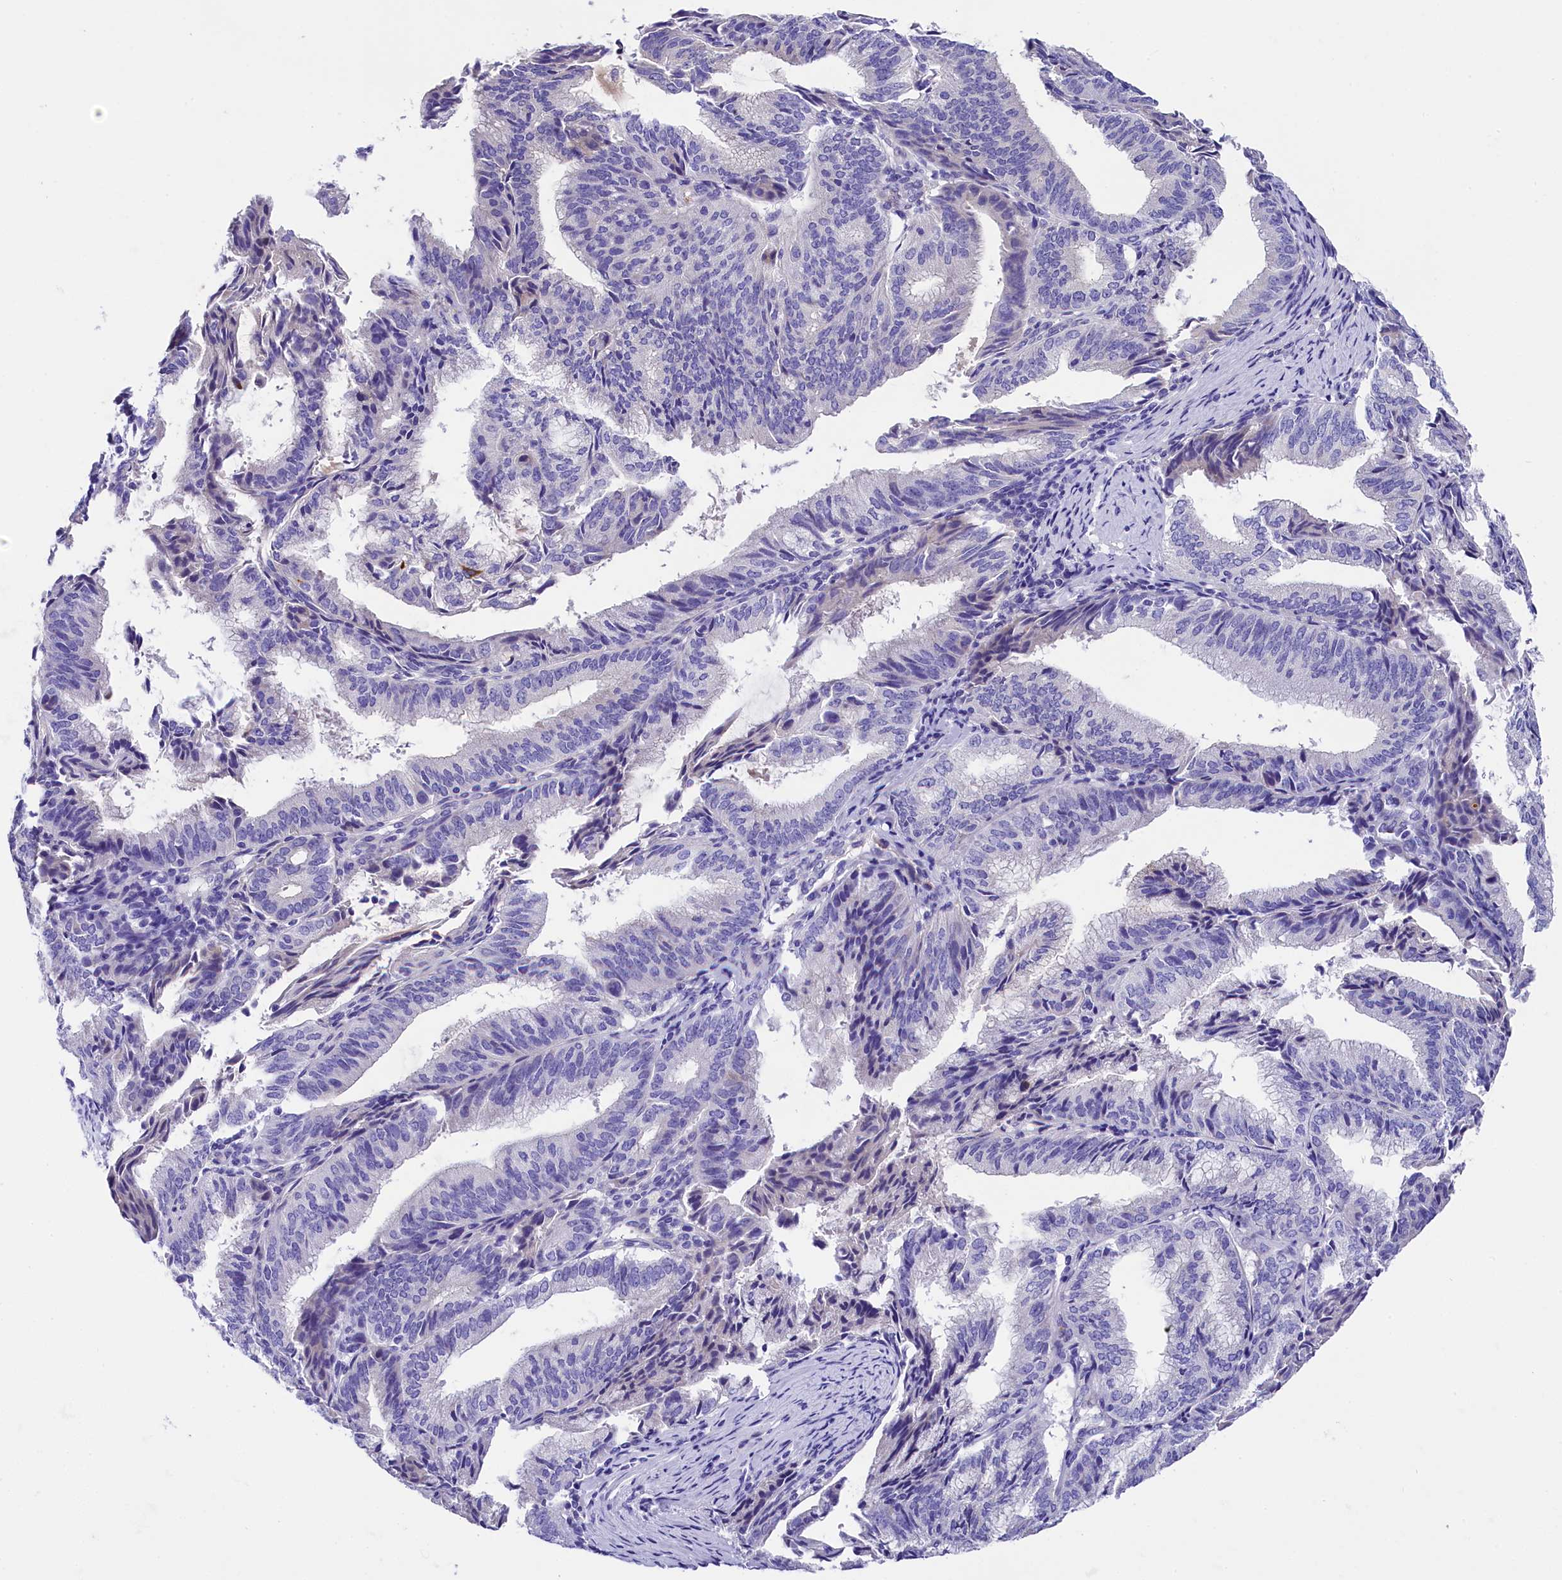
{"staining": {"intensity": "negative", "quantity": "none", "location": "none"}, "tissue": "endometrial cancer", "cell_type": "Tumor cells", "image_type": "cancer", "snomed": [{"axis": "morphology", "description": "Adenocarcinoma, NOS"}, {"axis": "topography", "description": "Endometrium"}], "caption": "Immunohistochemical staining of human endometrial adenocarcinoma reveals no significant positivity in tumor cells.", "gene": "SOD3", "patient": {"sex": "female", "age": 49}}